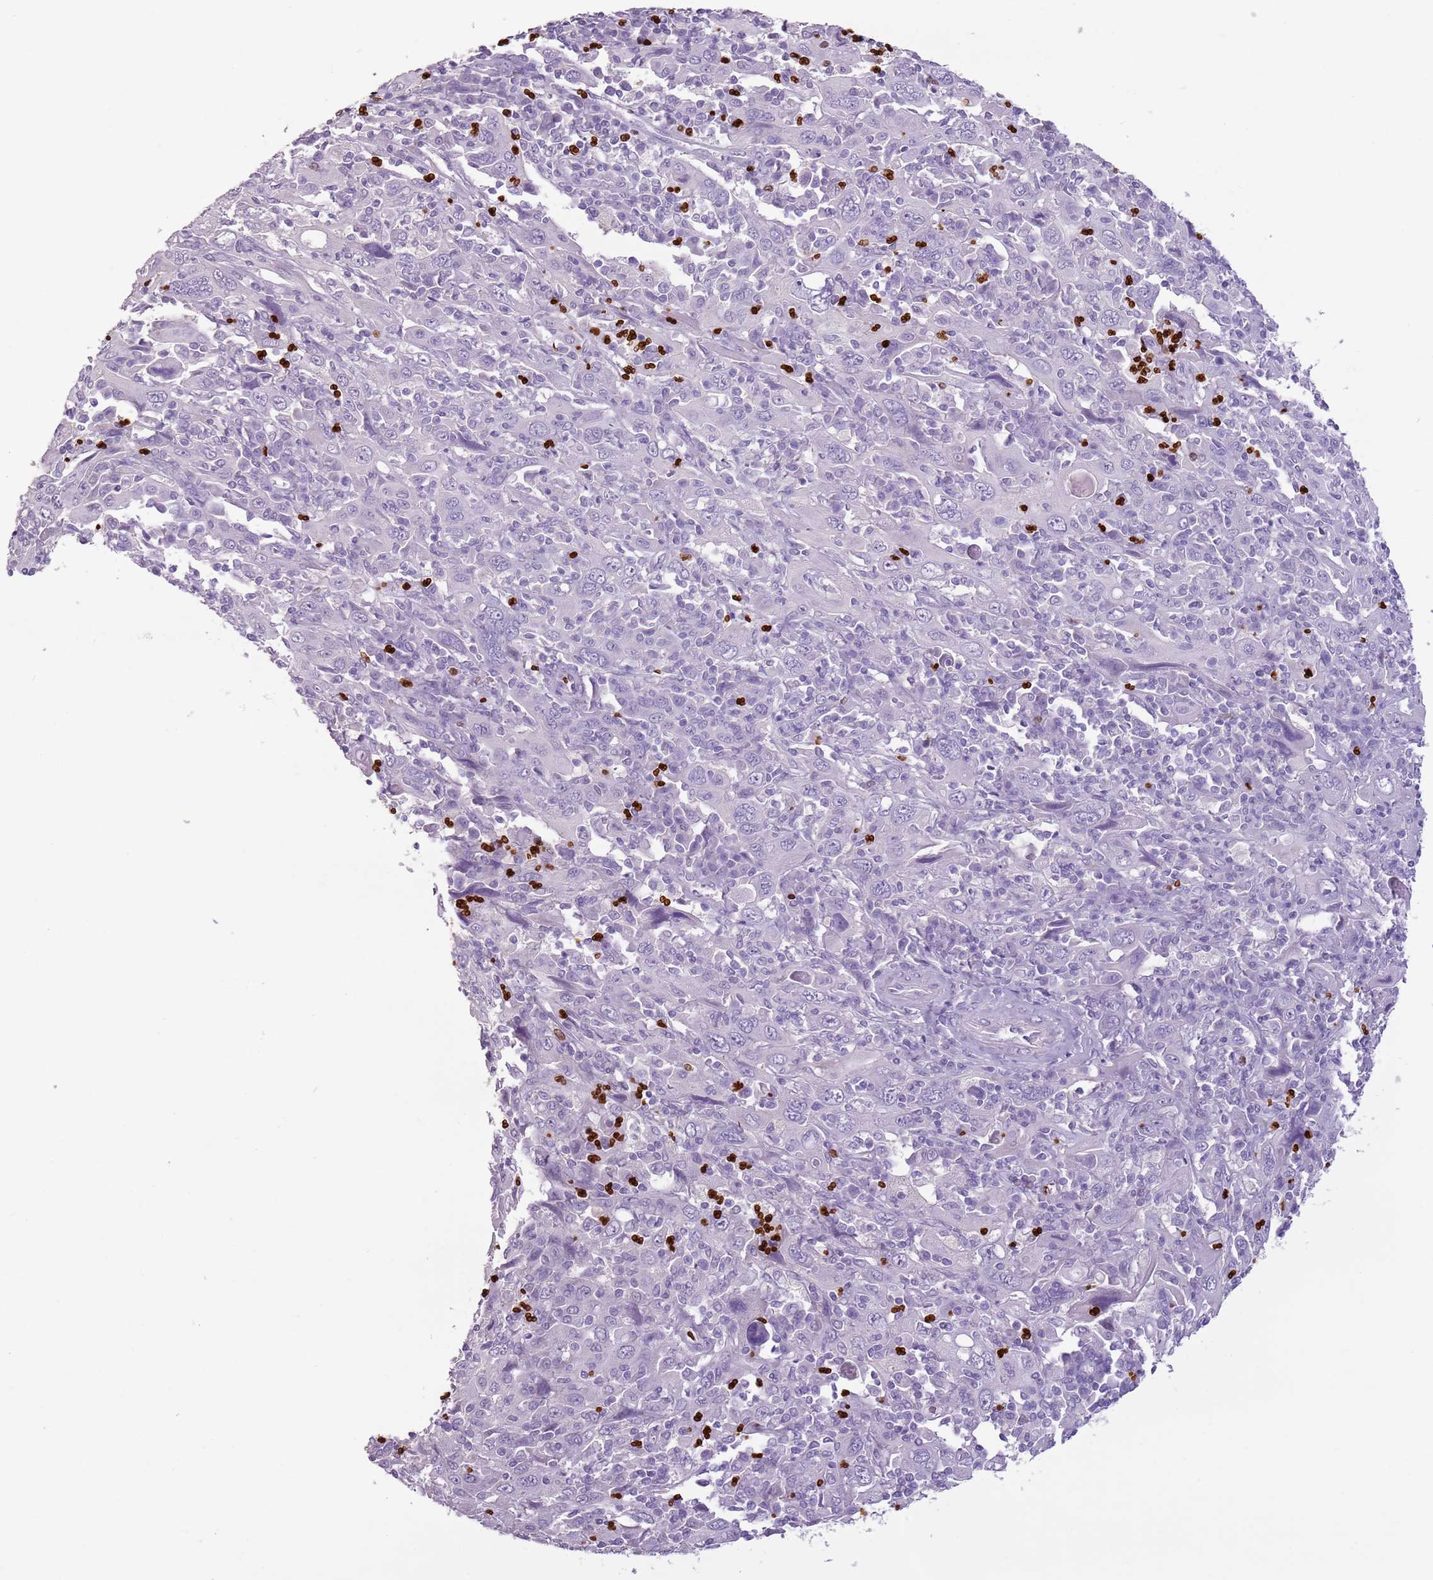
{"staining": {"intensity": "negative", "quantity": "none", "location": "none"}, "tissue": "cervical cancer", "cell_type": "Tumor cells", "image_type": "cancer", "snomed": [{"axis": "morphology", "description": "Squamous cell carcinoma, NOS"}, {"axis": "topography", "description": "Cervix"}], "caption": "Immunohistochemical staining of human squamous cell carcinoma (cervical) shows no significant expression in tumor cells.", "gene": "CELF6", "patient": {"sex": "female", "age": 46}}